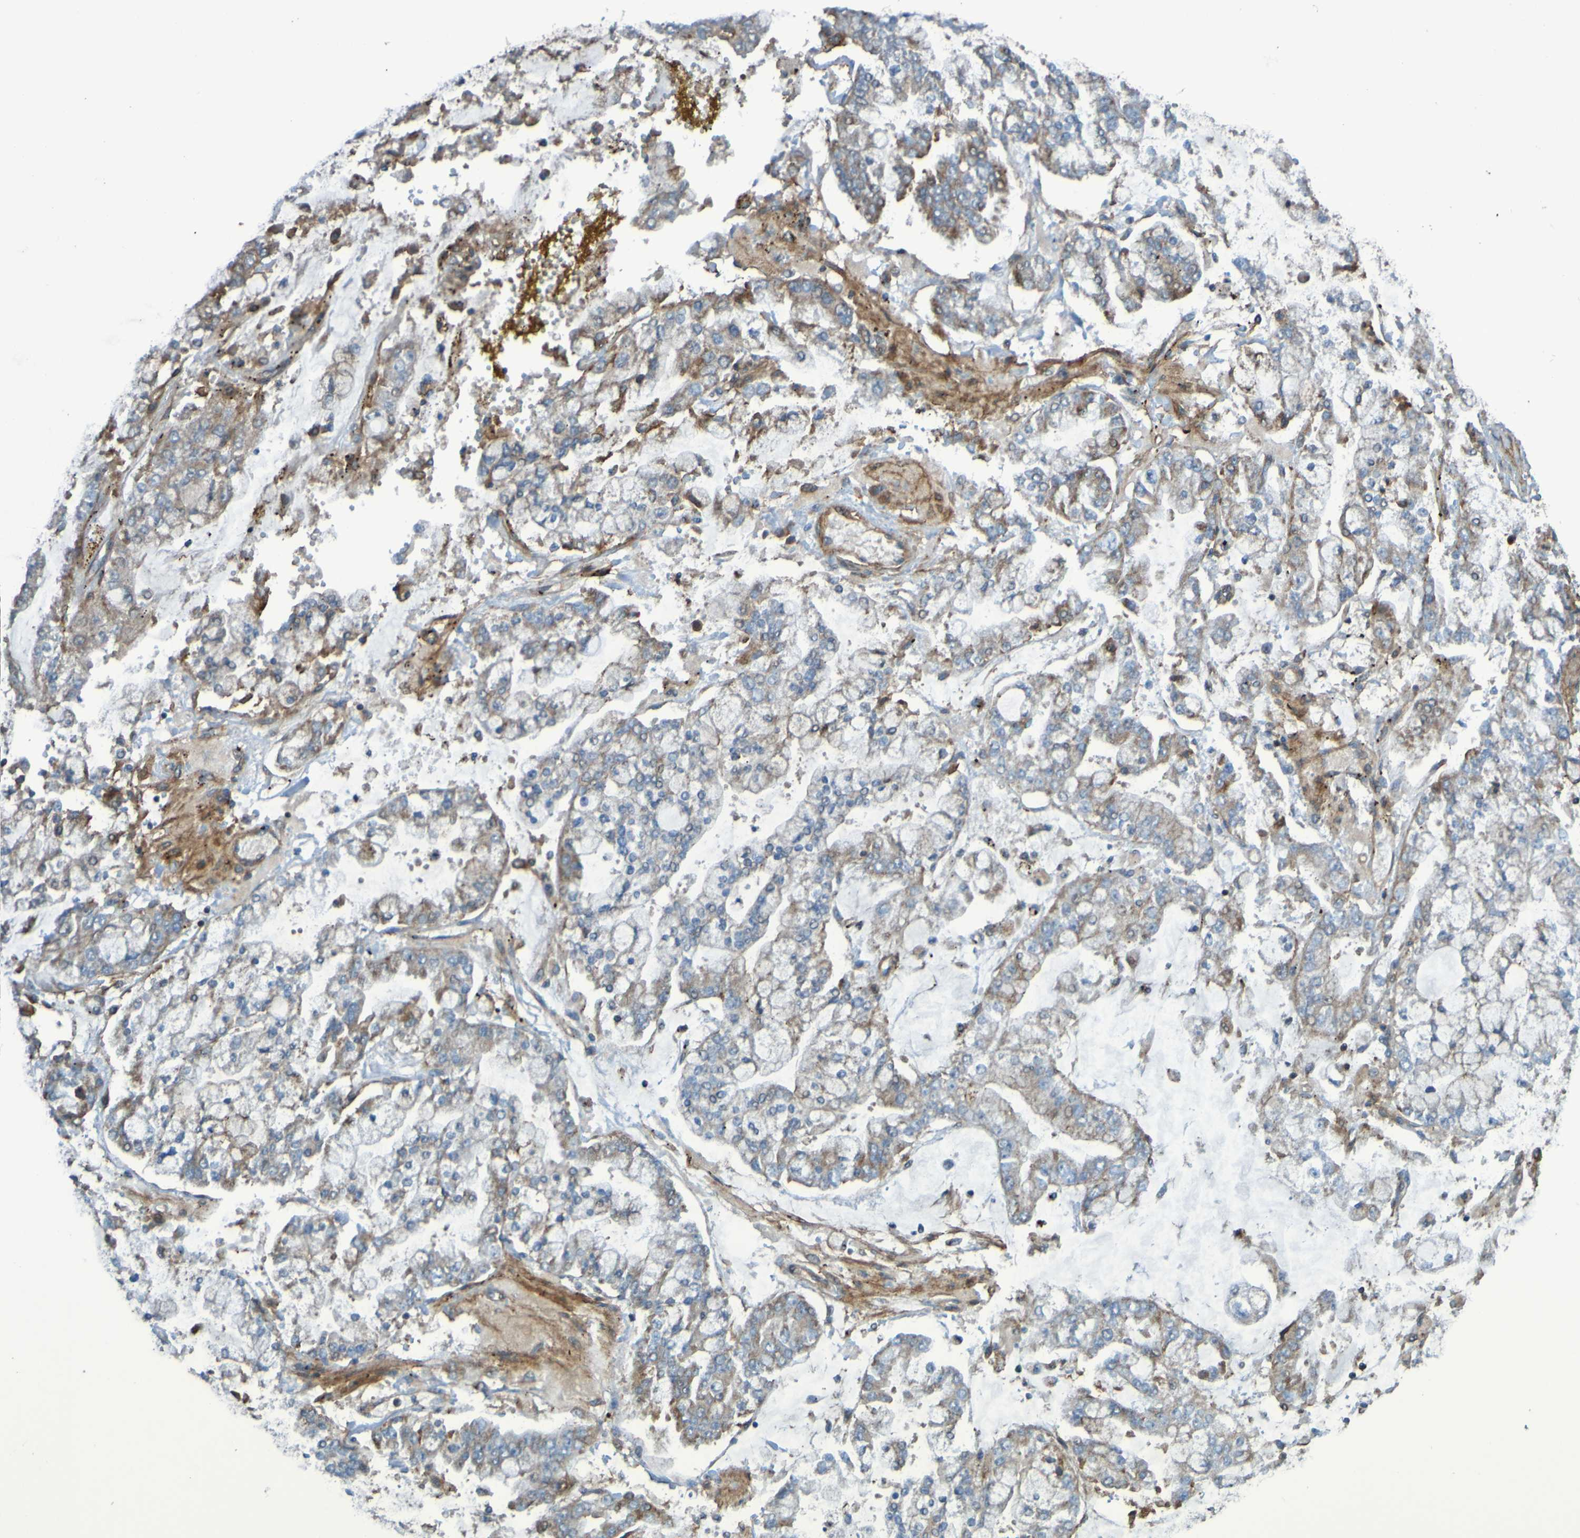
{"staining": {"intensity": "weak", "quantity": ">75%", "location": "cytoplasmic/membranous"}, "tissue": "stomach cancer", "cell_type": "Tumor cells", "image_type": "cancer", "snomed": [{"axis": "morphology", "description": "Adenocarcinoma, NOS"}, {"axis": "topography", "description": "Stomach"}], "caption": "Protein analysis of stomach adenocarcinoma tissue displays weak cytoplasmic/membranous expression in approximately >75% of tumor cells.", "gene": "PDGFB", "patient": {"sex": "male", "age": 76}}